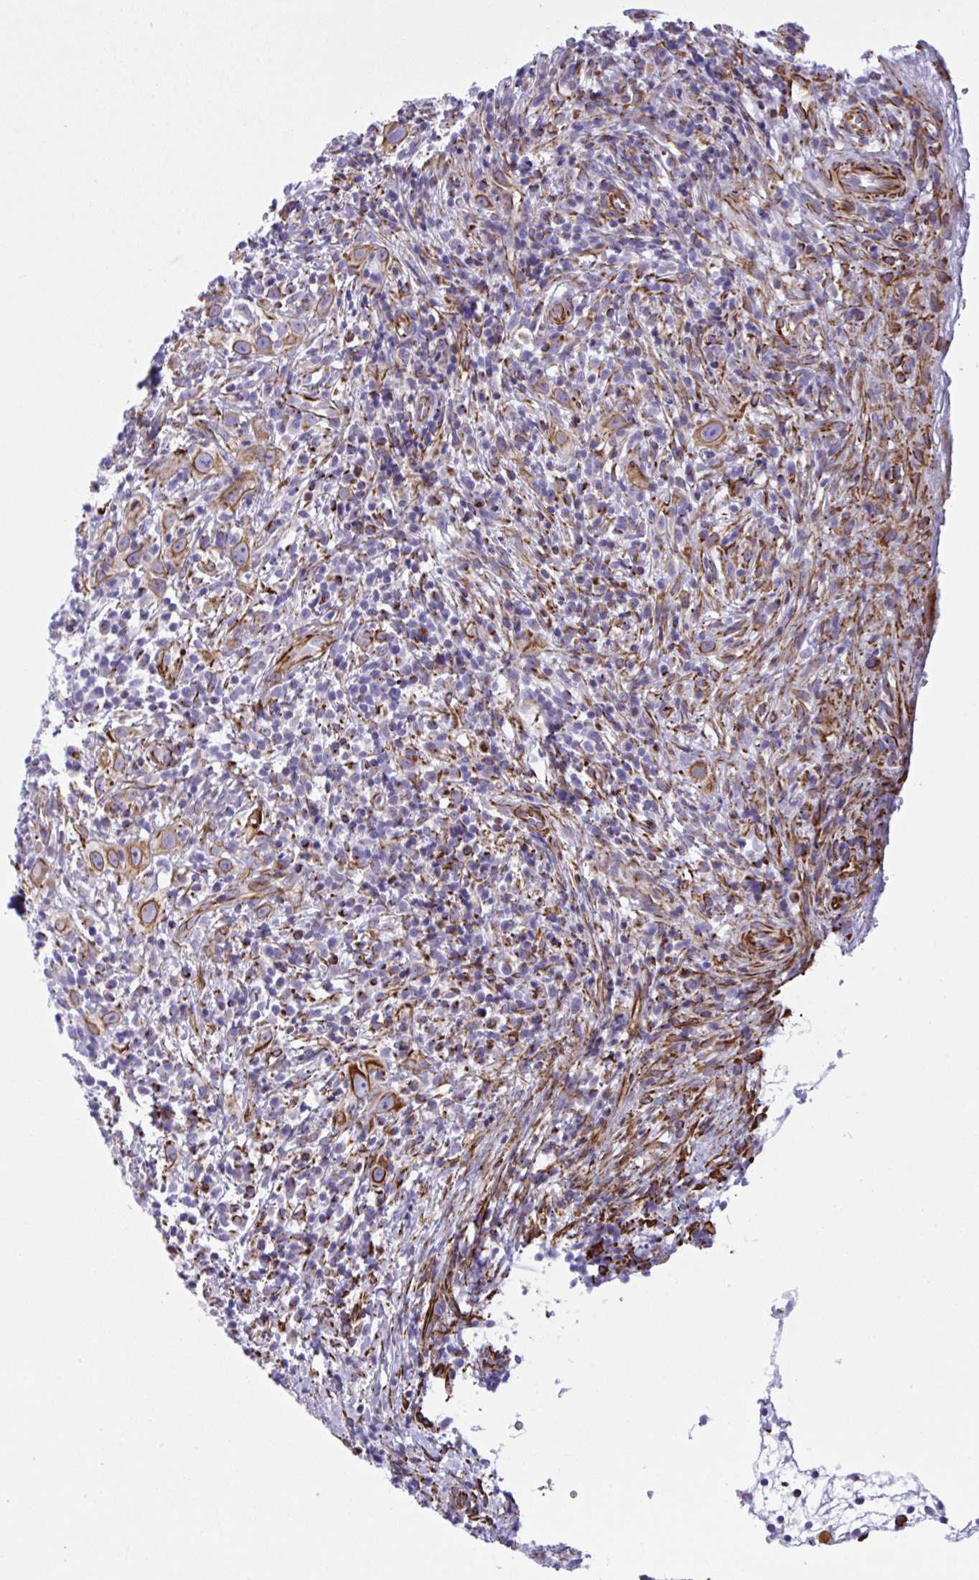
{"staining": {"intensity": "moderate", "quantity": ">75%", "location": "cytoplasmic/membranous"}, "tissue": "head and neck cancer", "cell_type": "Tumor cells", "image_type": "cancer", "snomed": [{"axis": "morphology", "description": "Squamous cell carcinoma, NOS"}, {"axis": "topography", "description": "Head-Neck"}], "caption": "A medium amount of moderate cytoplasmic/membranous staining is seen in about >75% of tumor cells in squamous cell carcinoma (head and neck) tissue.", "gene": "SMAD5", "patient": {"sex": "female", "age": 95}}